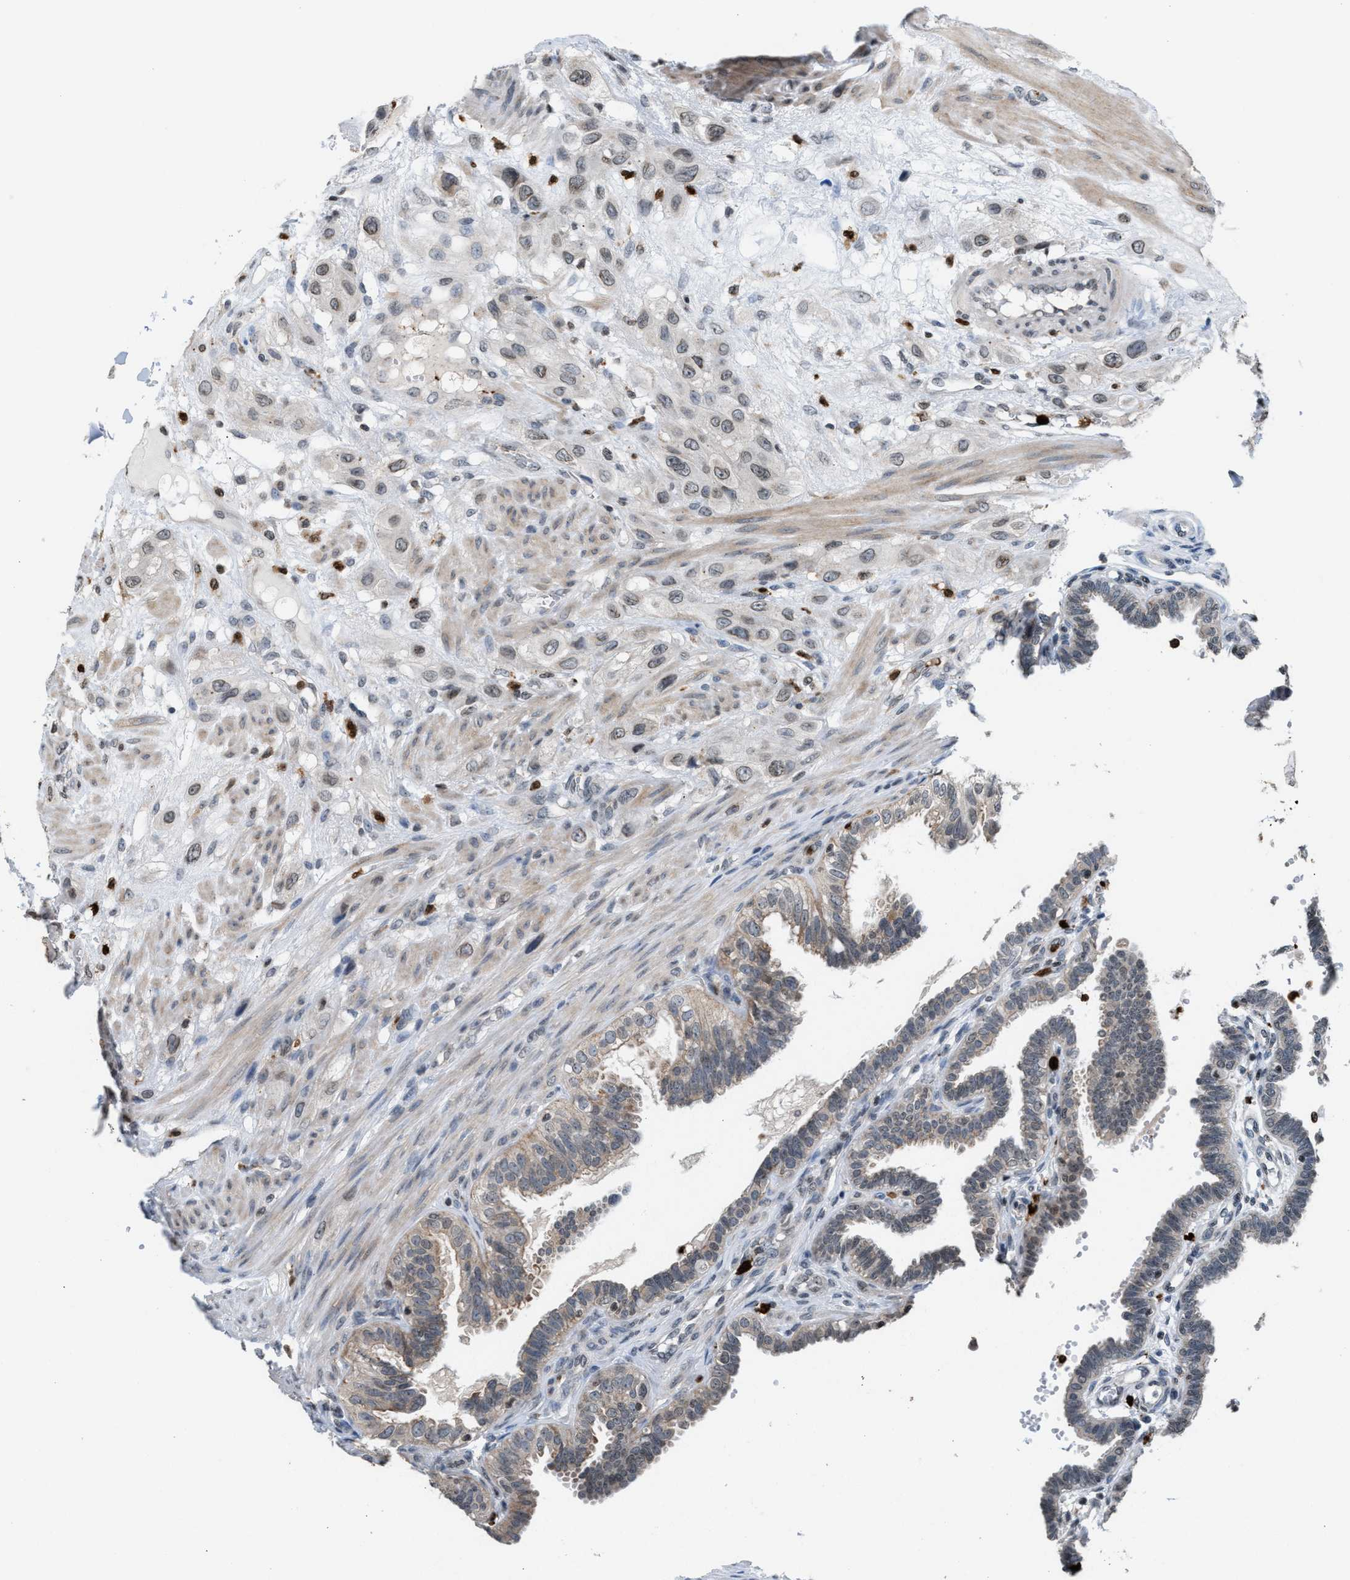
{"staining": {"intensity": "weak", "quantity": "25%-75%", "location": "cytoplasmic/membranous"}, "tissue": "fallopian tube", "cell_type": "Glandular cells", "image_type": "normal", "snomed": [{"axis": "morphology", "description": "Normal tissue, NOS"}, {"axis": "topography", "description": "Fallopian tube"}, {"axis": "topography", "description": "Placenta"}], "caption": "Immunohistochemical staining of benign human fallopian tube exhibits 25%-75% levels of weak cytoplasmic/membranous protein positivity in about 25%-75% of glandular cells. (Stains: DAB in brown, nuclei in blue, Microscopy: brightfield microscopy at high magnification).", "gene": "PRUNE2", "patient": {"sex": "female", "age": 34}}